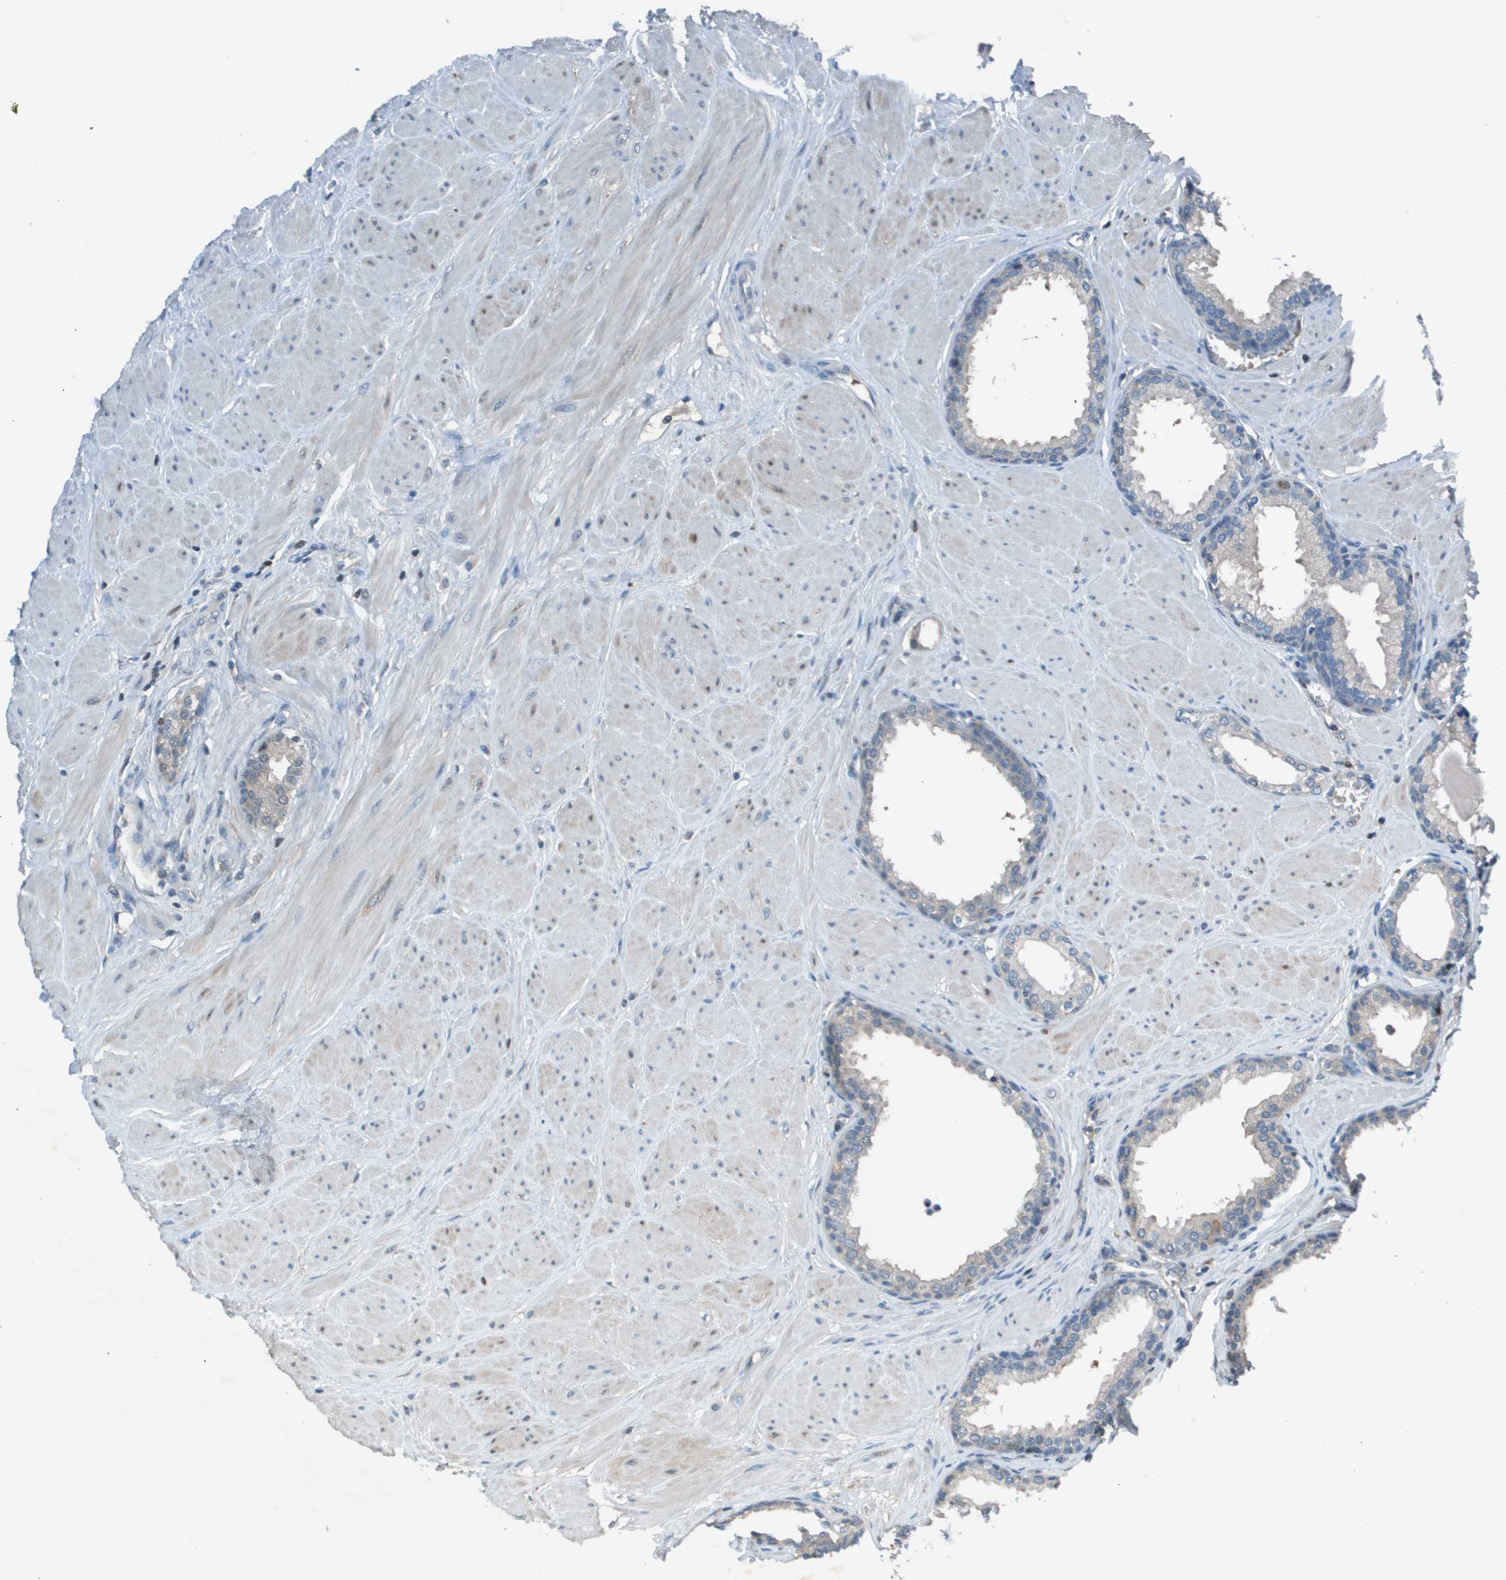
{"staining": {"intensity": "weak", "quantity": "<25%", "location": "cytoplasmic/membranous"}, "tissue": "prostate", "cell_type": "Glandular cells", "image_type": "normal", "snomed": [{"axis": "morphology", "description": "Normal tissue, NOS"}, {"axis": "topography", "description": "Prostate"}], "caption": "DAB immunohistochemical staining of normal prostate reveals no significant expression in glandular cells.", "gene": "CAMK4", "patient": {"sex": "male", "age": 51}}